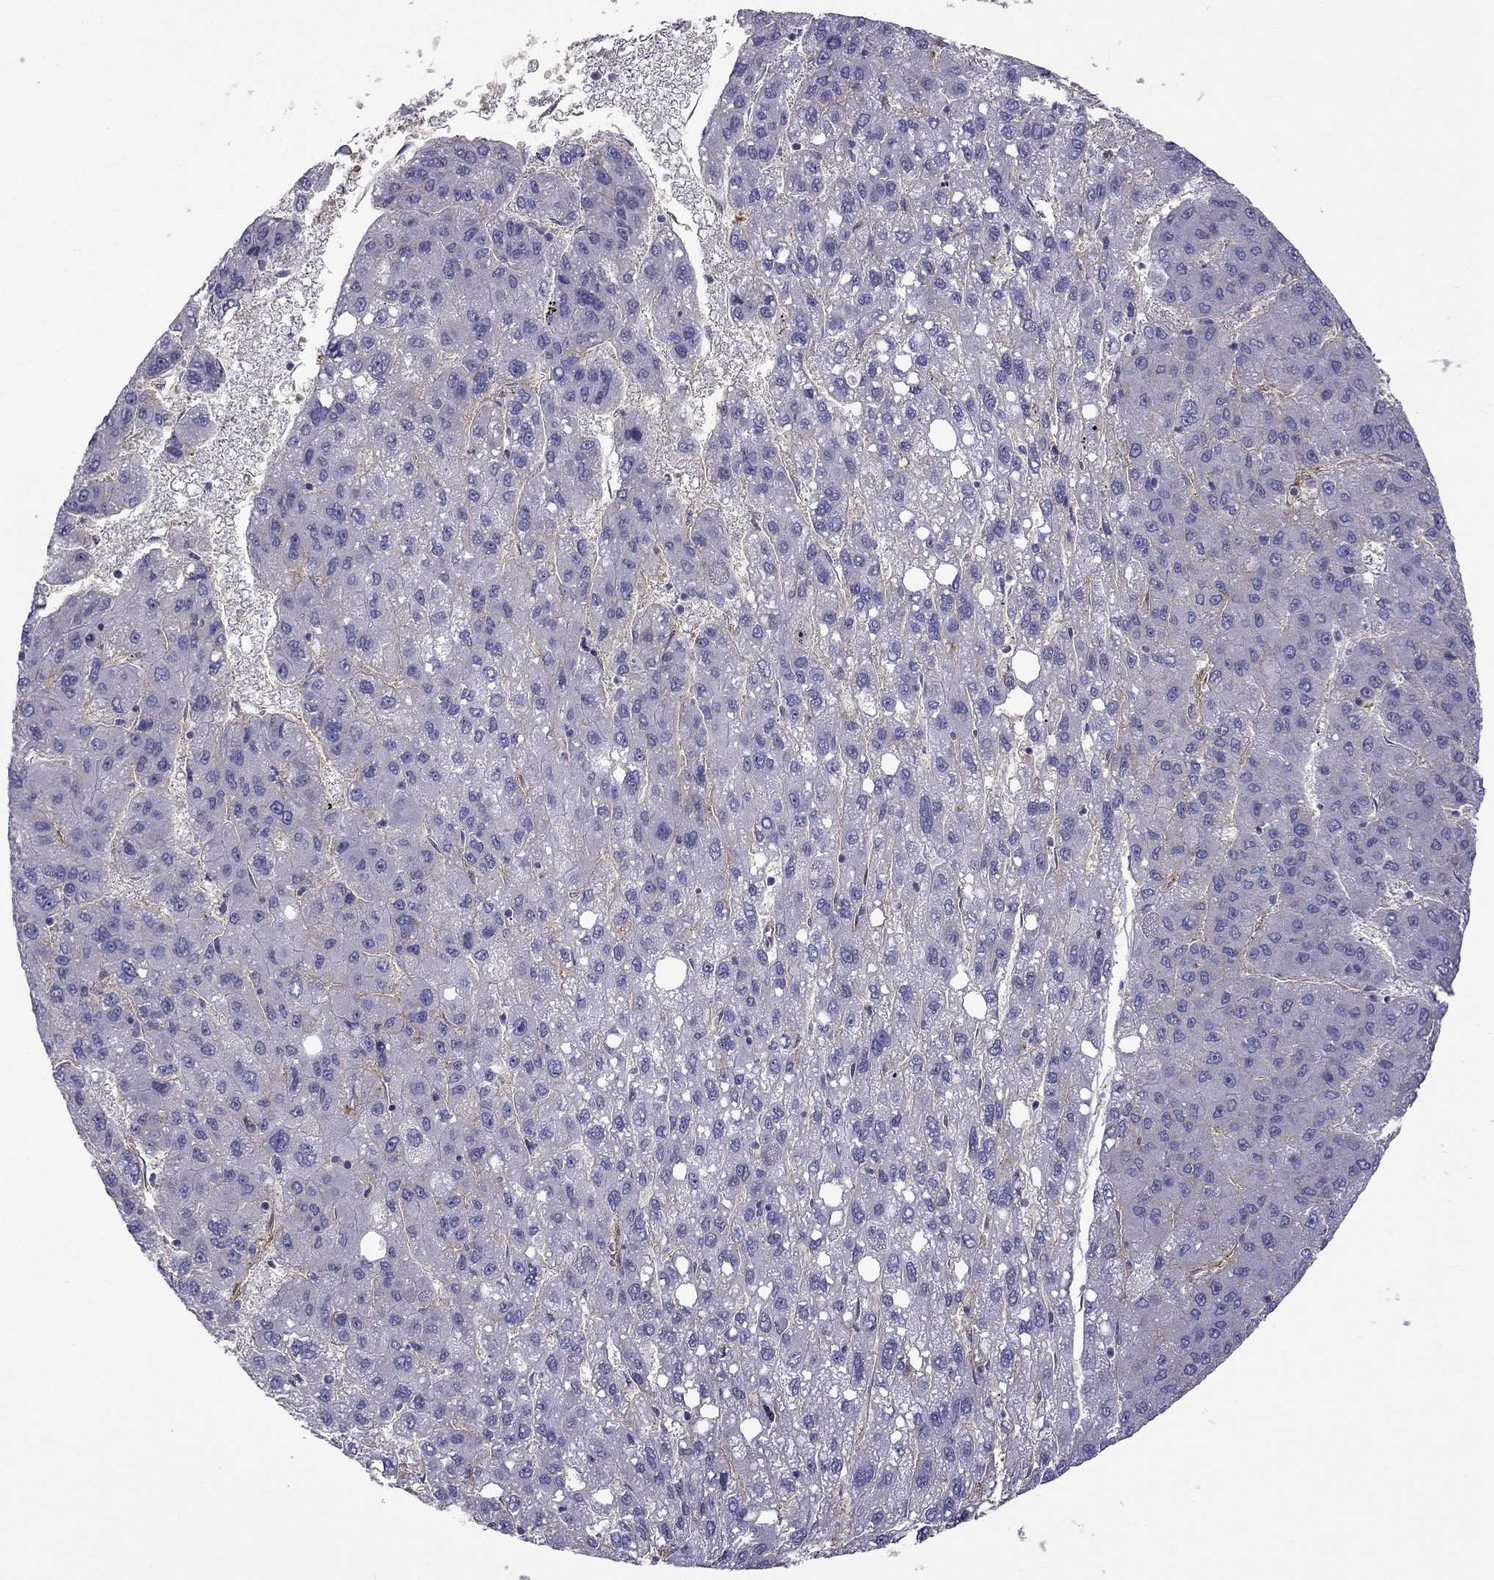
{"staining": {"intensity": "negative", "quantity": "none", "location": "none"}, "tissue": "liver cancer", "cell_type": "Tumor cells", "image_type": "cancer", "snomed": [{"axis": "morphology", "description": "Carcinoma, Hepatocellular, NOS"}, {"axis": "topography", "description": "Liver"}], "caption": "The micrograph shows no significant positivity in tumor cells of liver cancer (hepatocellular carcinoma).", "gene": "STOML3", "patient": {"sex": "female", "age": 82}}